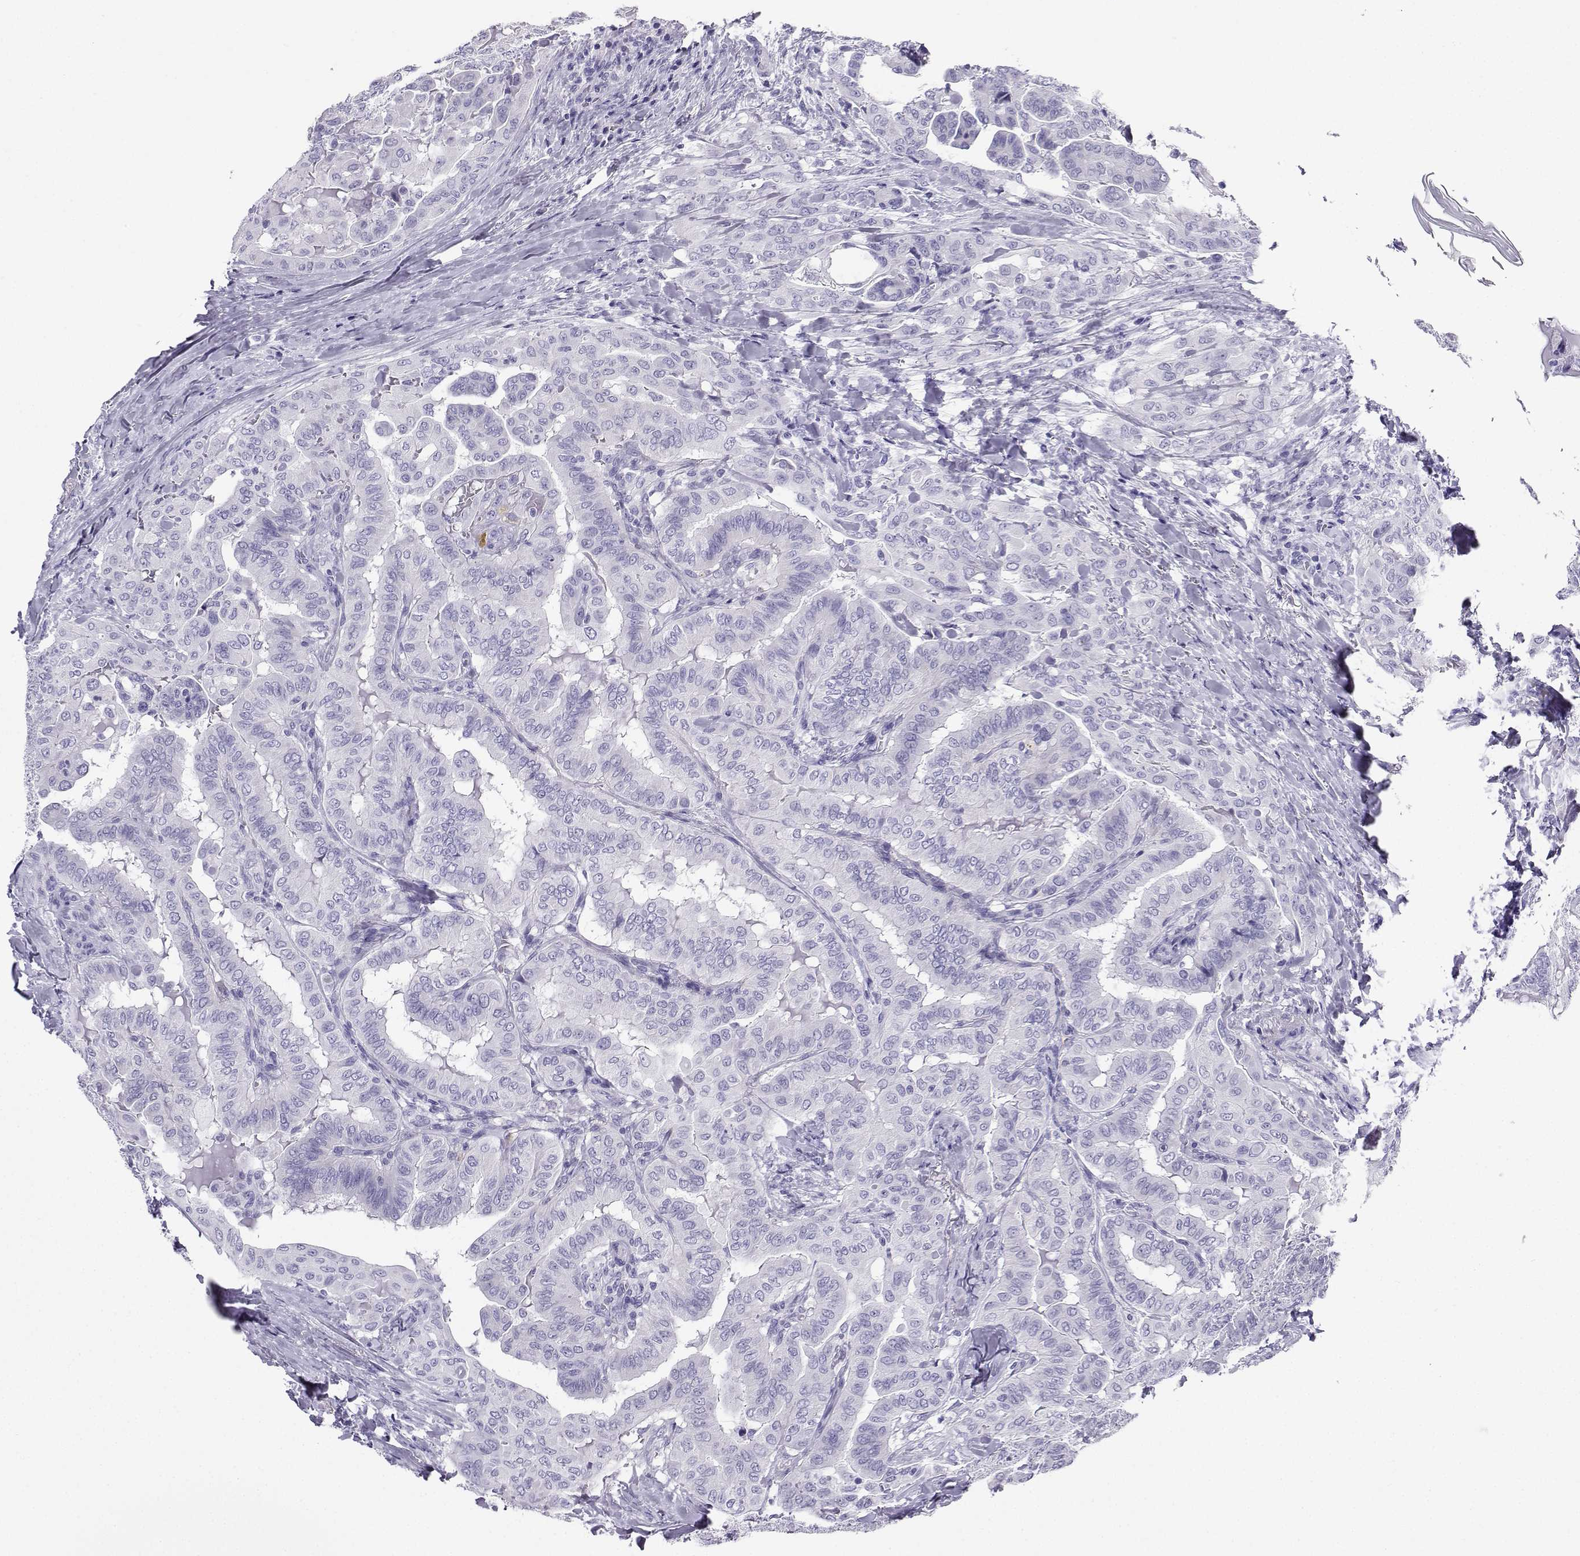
{"staining": {"intensity": "negative", "quantity": "none", "location": "none"}, "tissue": "thyroid cancer", "cell_type": "Tumor cells", "image_type": "cancer", "snomed": [{"axis": "morphology", "description": "Papillary adenocarcinoma, NOS"}, {"axis": "topography", "description": "Thyroid gland"}], "caption": "Immunohistochemistry (IHC) histopathology image of neoplastic tissue: human thyroid cancer stained with DAB (3,3'-diaminobenzidine) shows no significant protein staining in tumor cells. Brightfield microscopy of IHC stained with DAB (brown) and hematoxylin (blue), captured at high magnification.", "gene": "CD109", "patient": {"sex": "female", "age": 68}}